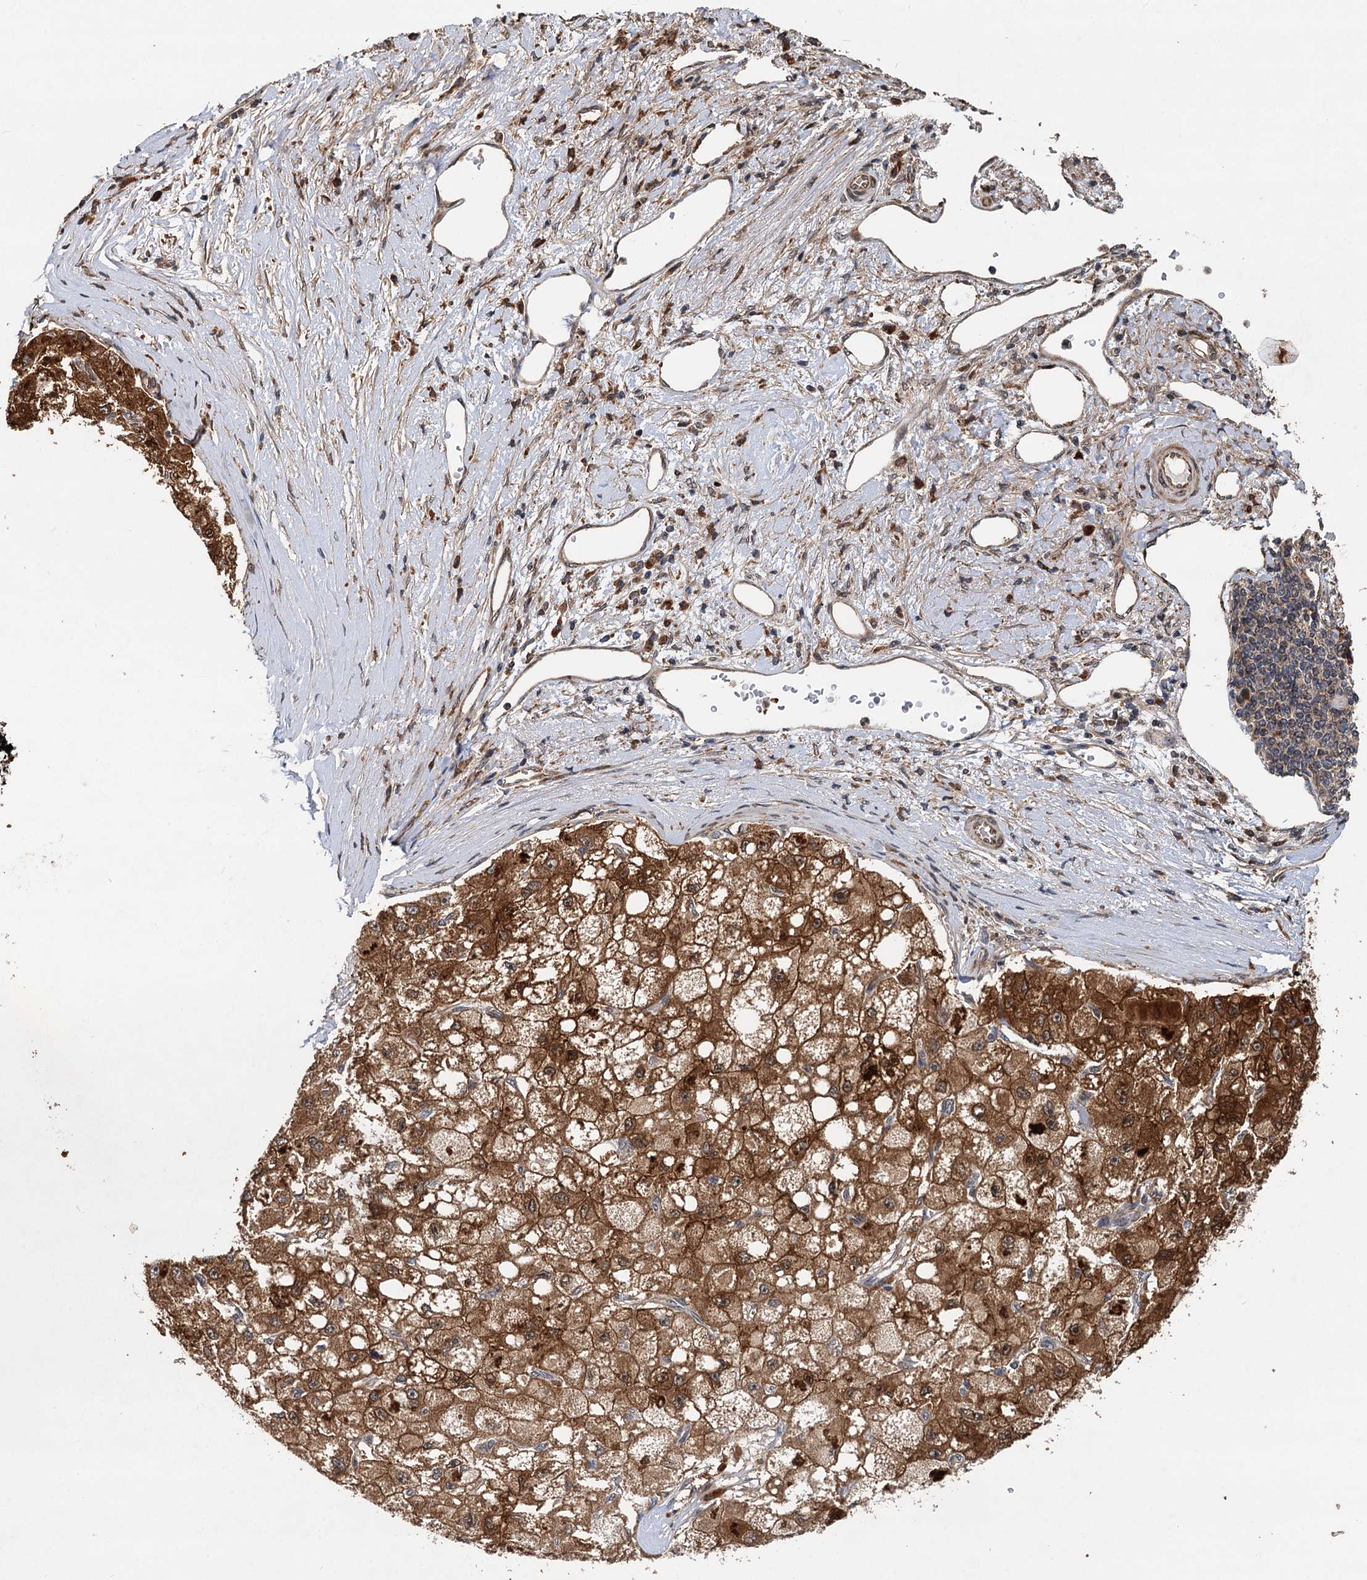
{"staining": {"intensity": "strong", "quantity": ">75%", "location": "cytoplasmic/membranous"}, "tissue": "liver cancer", "cell_type": "Tumor cells", "image_type": "cancer", "snomed": [{"axis": "morphology", "description": "Carcinoma, Hepatocellular, NOS"}, {"axis": "topography", "description": "Liver"}], "caption": "A brown stain highlights strong cytoplasmic/membranous positivity of a protein in human liver hepatocellular carcinoma tumor cells.", "gene": "LRRK2", "patient": {"sex": "male", "age": 80}}